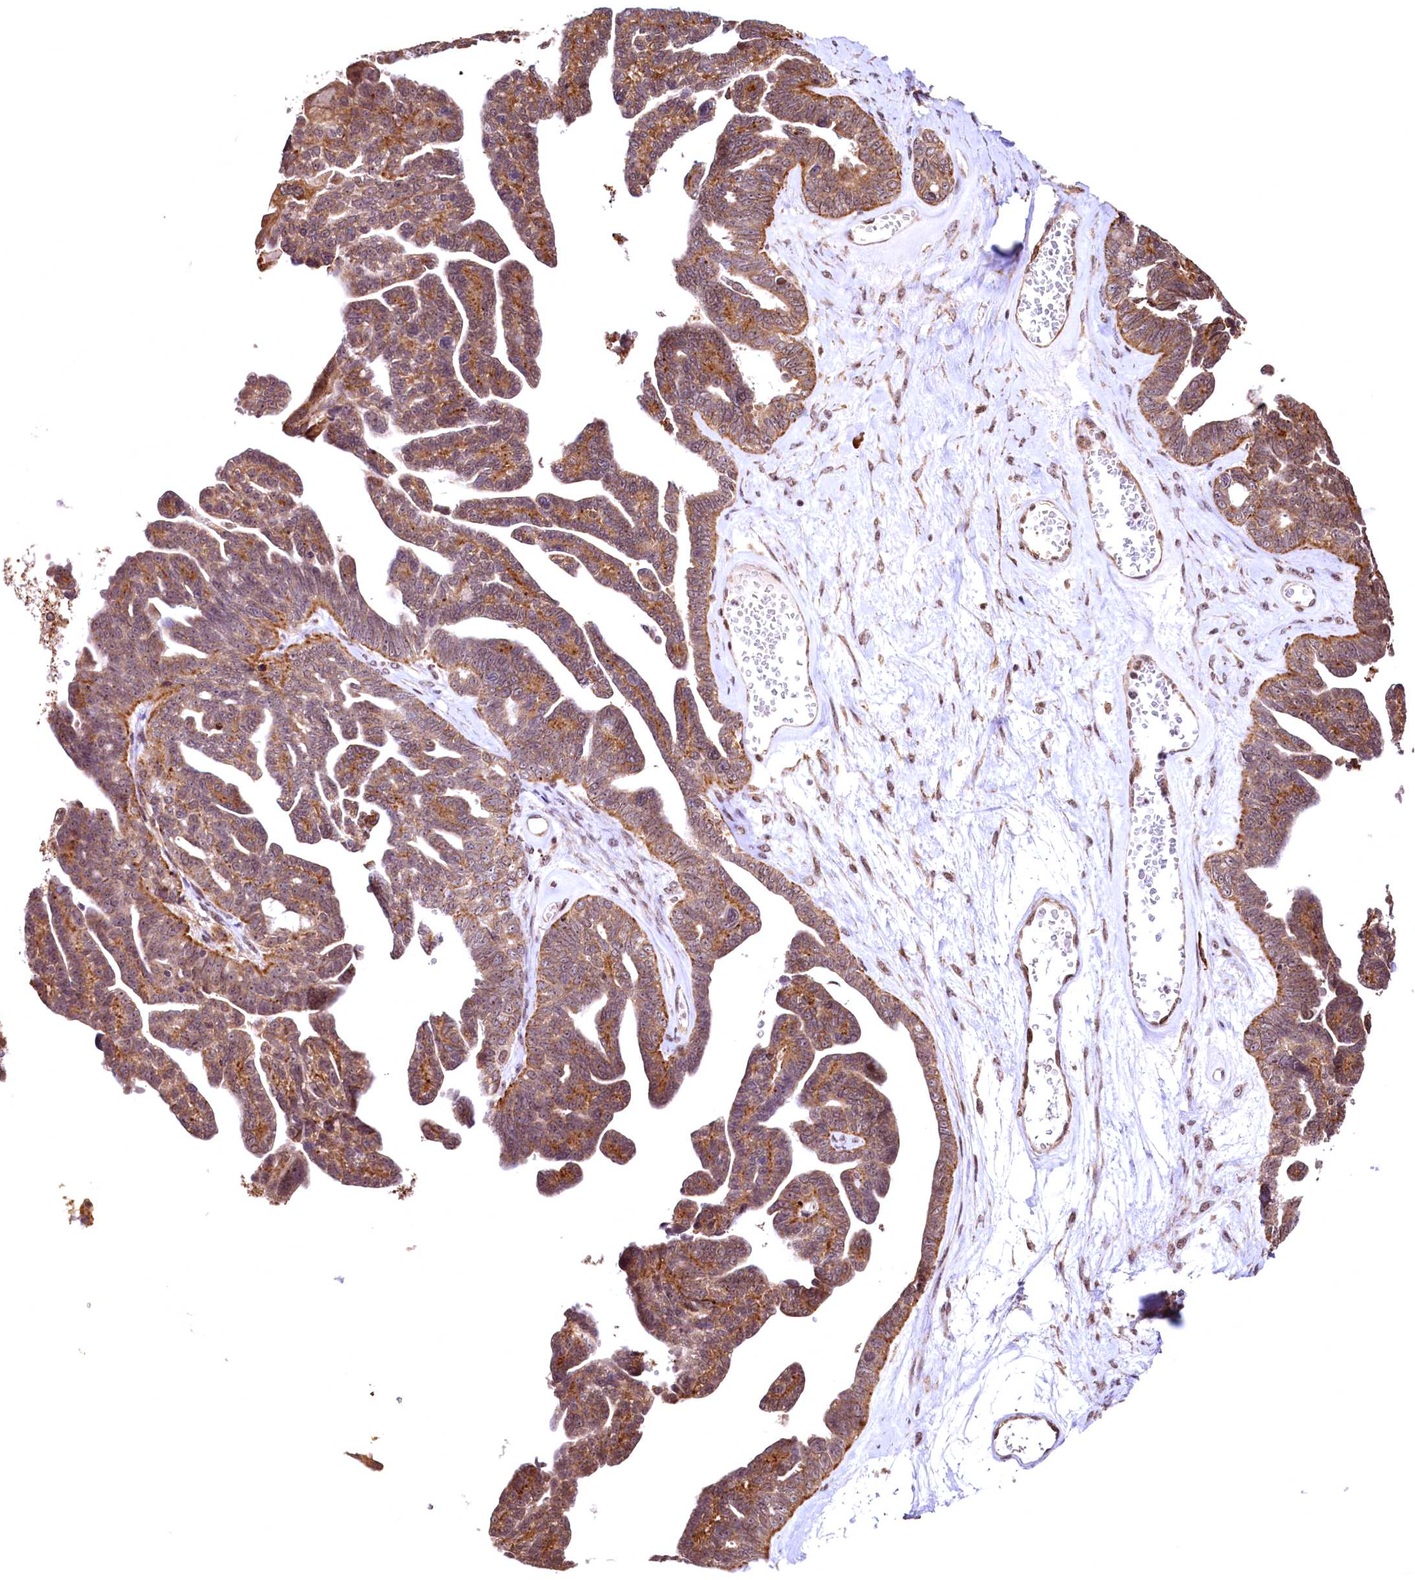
{"staining": {"intensity": "moderate", "quantity": ">75%", "location": "cytoplasmic/membranous"}, "tissue": "ovarian cancer", "cell_type": "Tumor cells", "image_type": "cancer", "snomed": [{"axis": "morphology", "description": "Cystadenocarcinoma, serous, NOS"}, {"axis": "topography", "description": "Ovary"}], "caption": "IHC of serous cystadenocarcinoma (ovarian) demonstrates medium levels of moderate cytoplasmic/membranous expression in approximately >75% of tumor cells. Nuclei are stained in blue.", "gene": "PDS5B", "patient": {"sex": "female", "age": 79}}